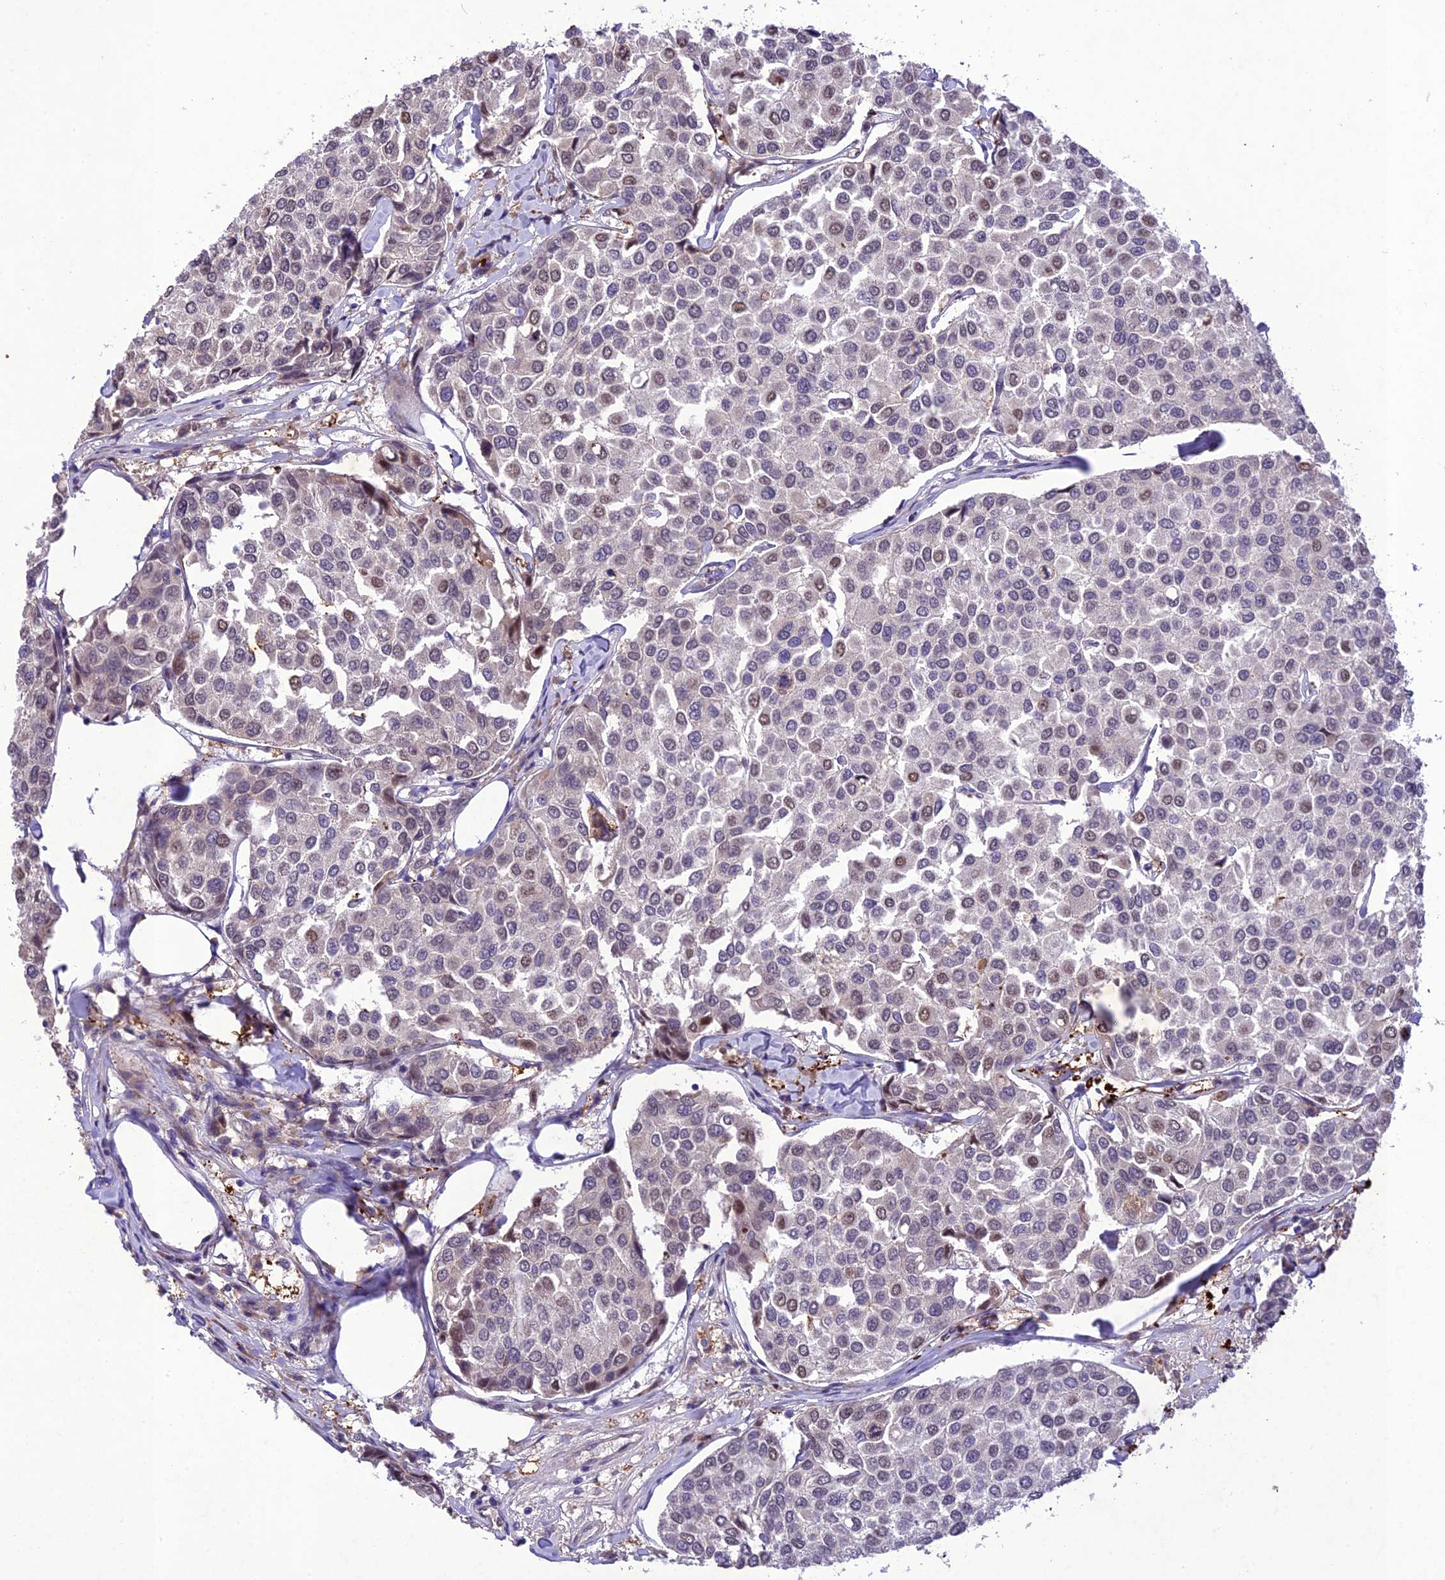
{"staining": {"intensity": "weak", "quantity": "<25%", "location": "nuclear"}, "tissue": "breast cancer", "cell_type": "Tumor cells", "image_type": "cancer", "snomed": [{"axis": "morphology", "description": "Duct carcinoma"}, {"axis": "topography", "description": "Breast"}], "caption": "Immunohistochemistry image of neoplastic tissue: human invasive ductal carcinoma (breast) stained with DAB displays no significant protein expression in tumor cells. The staining is performed using DAB (3,3'-diaminobenzidine) brown chromogen with nuclei counter-stained in using hematoxylin.", "gene": "ANKRD52", "patient": {"sex": "female", "age": 55}}